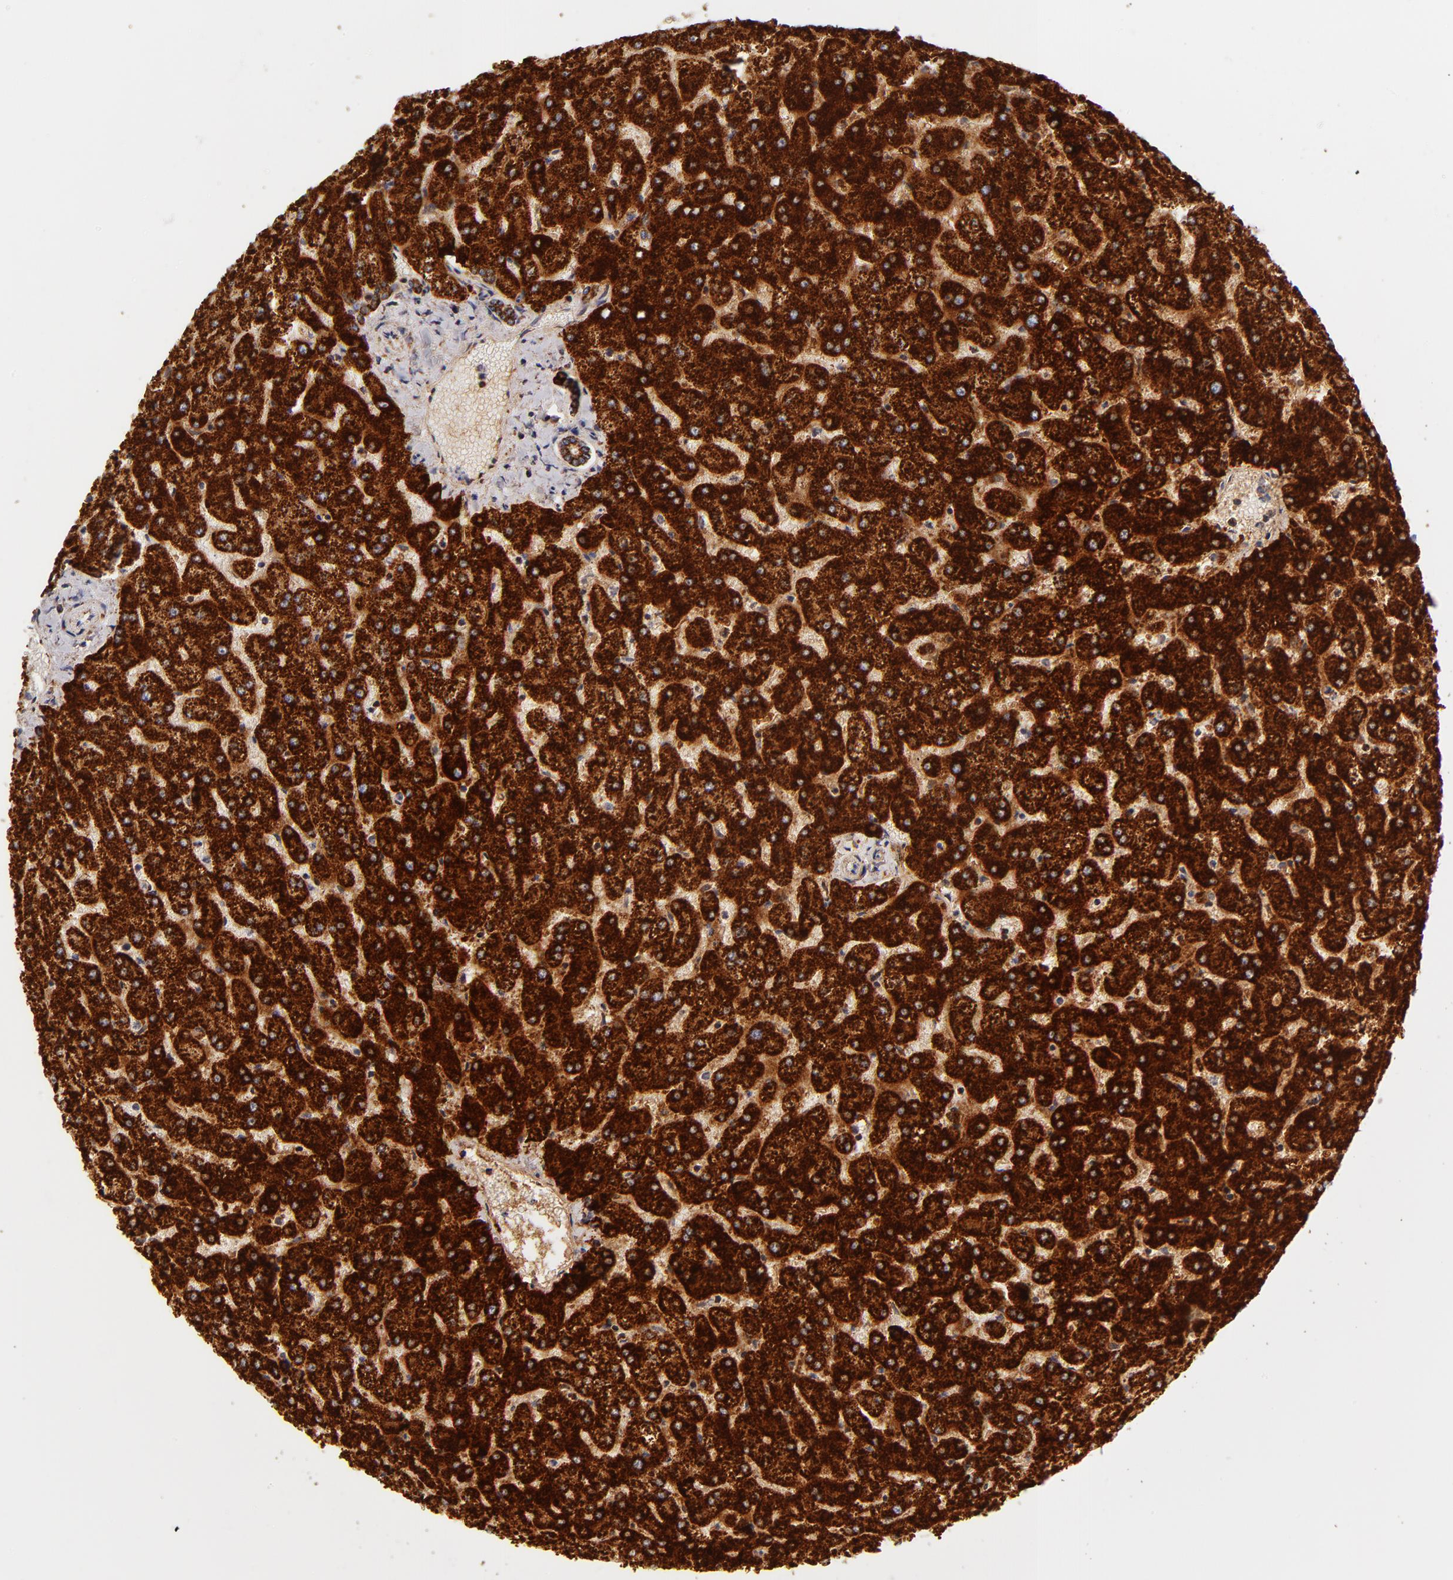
{"staining": {"intensity": "strong", "quantity": ">75%", "location": "cytoplasmic/membranous"}, "tissue": "liver", "cell_type": "Cholangiocytes", "image_type": "normal", "snomed": [{"axis": "morphology", "description": "Normal tissue, NOS"}, {"axis": "topography", "description": "Liver"}], "caption": "An IHC photomicrograph of benign tissue is shown. Protein staining in brown labels strong cytoplasmic/membranous positivity in liver within cholangiocytes. (Stains: DAB (3,3'-diaminobenzidine) in brown, nuclei in blue, Microscopy: brightfield microscopy at high magnification).", "gene": "ECHS1", "patient": {"sex": "female", "age": 32}}